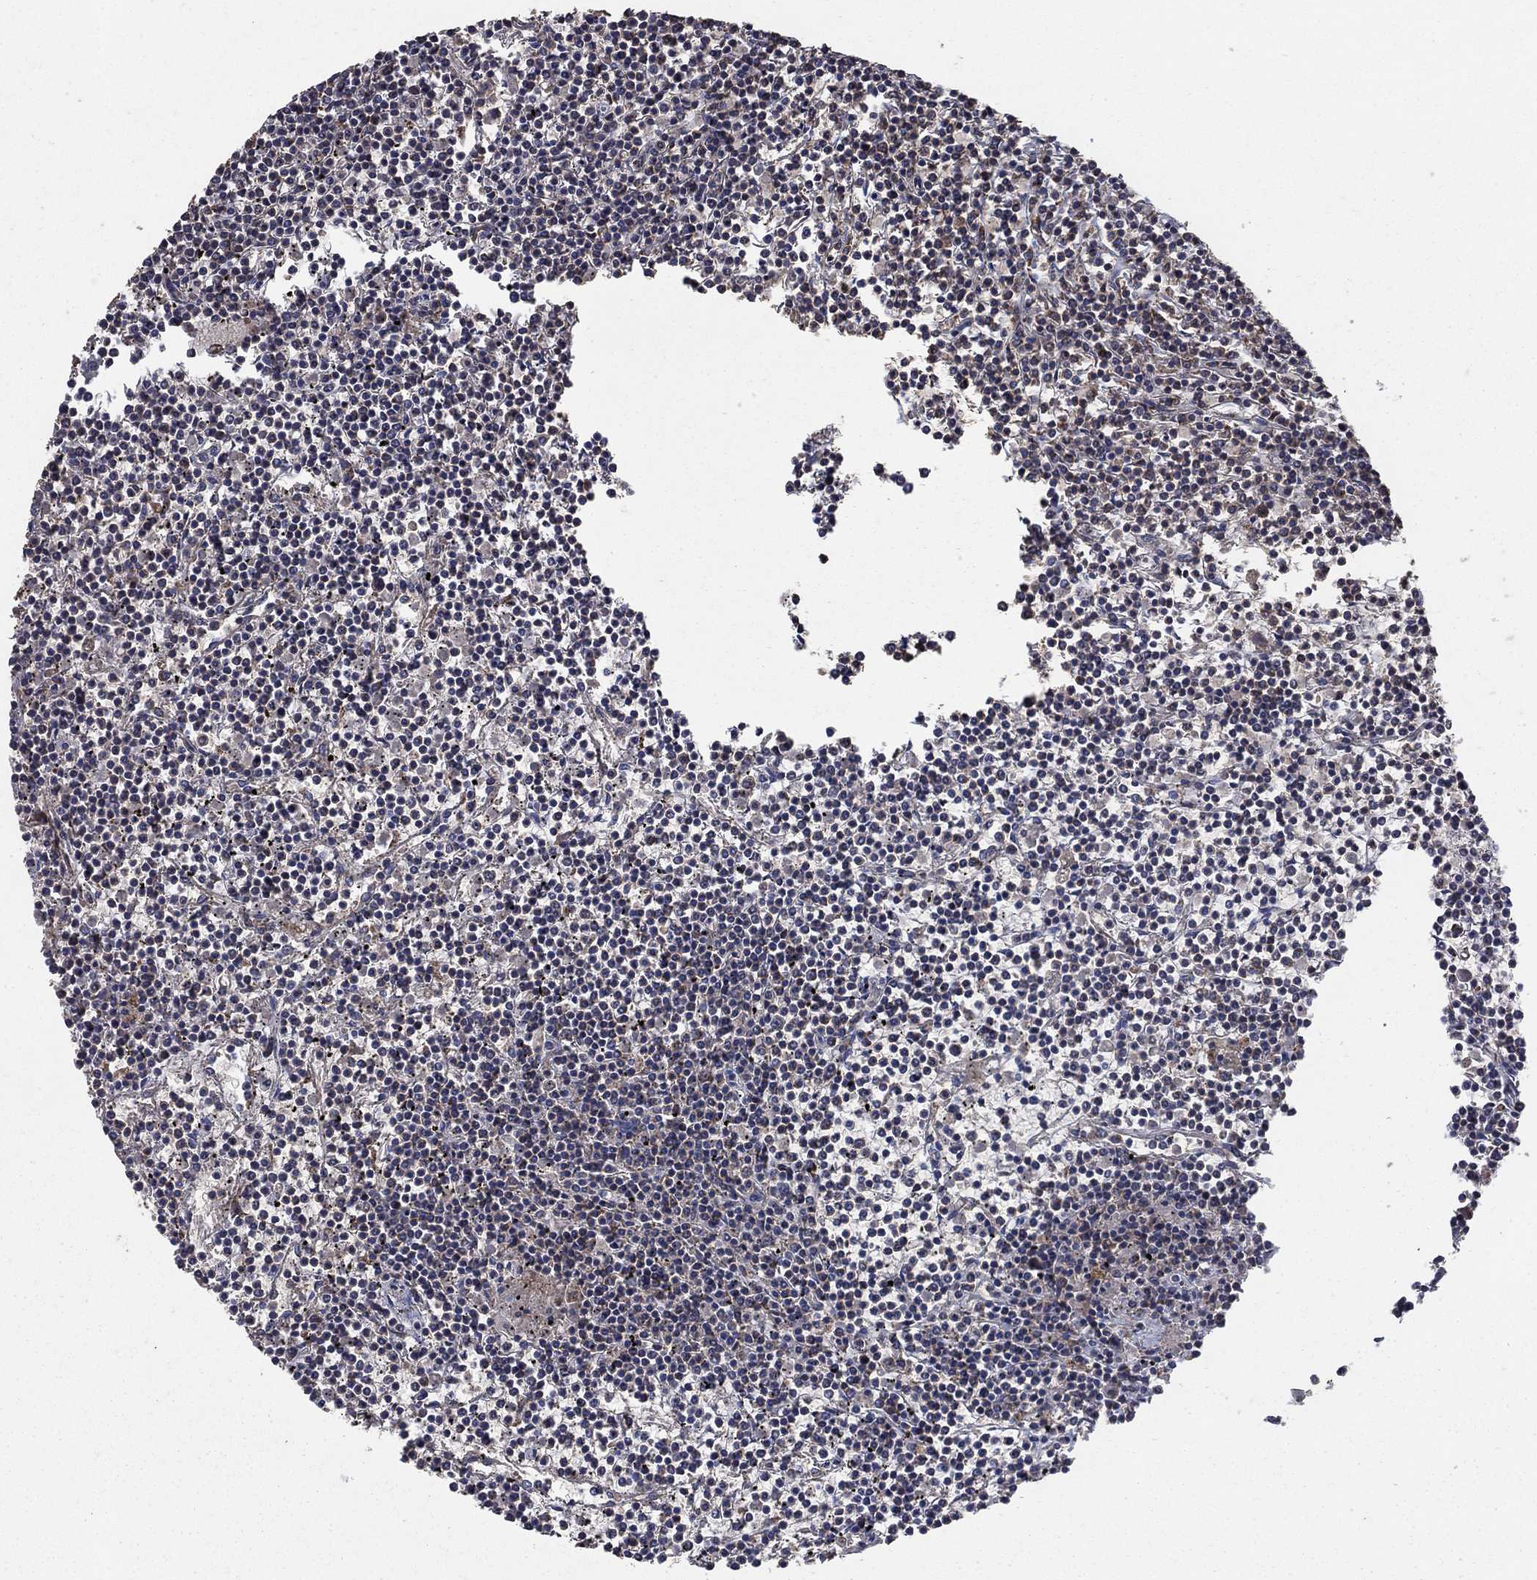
{"staining": {"intensity": "negative", "quantity": "none", "location": "none"}, "tissue": "lymphoma", "cell_type": "Tumor cells", "image_type": "cancer", "snomed": [{"axis": "morphology", "description": "Malignant lymphoma, non-Hodgkin's type, Low grade"}, {"axis": "topography", "description": "Spleen"}], "caption": "Immunohistochemistry photomicrograph of neoplastic tissue: low-grade malignant lymphoma, non-Hodgkin's type stained with DAB (3,3'-diaminobenzidine) demonstrates no significant protein expression in tumor cells.", "gene": "MRPS24", "patient": {"sex": "female", "age": 19}}